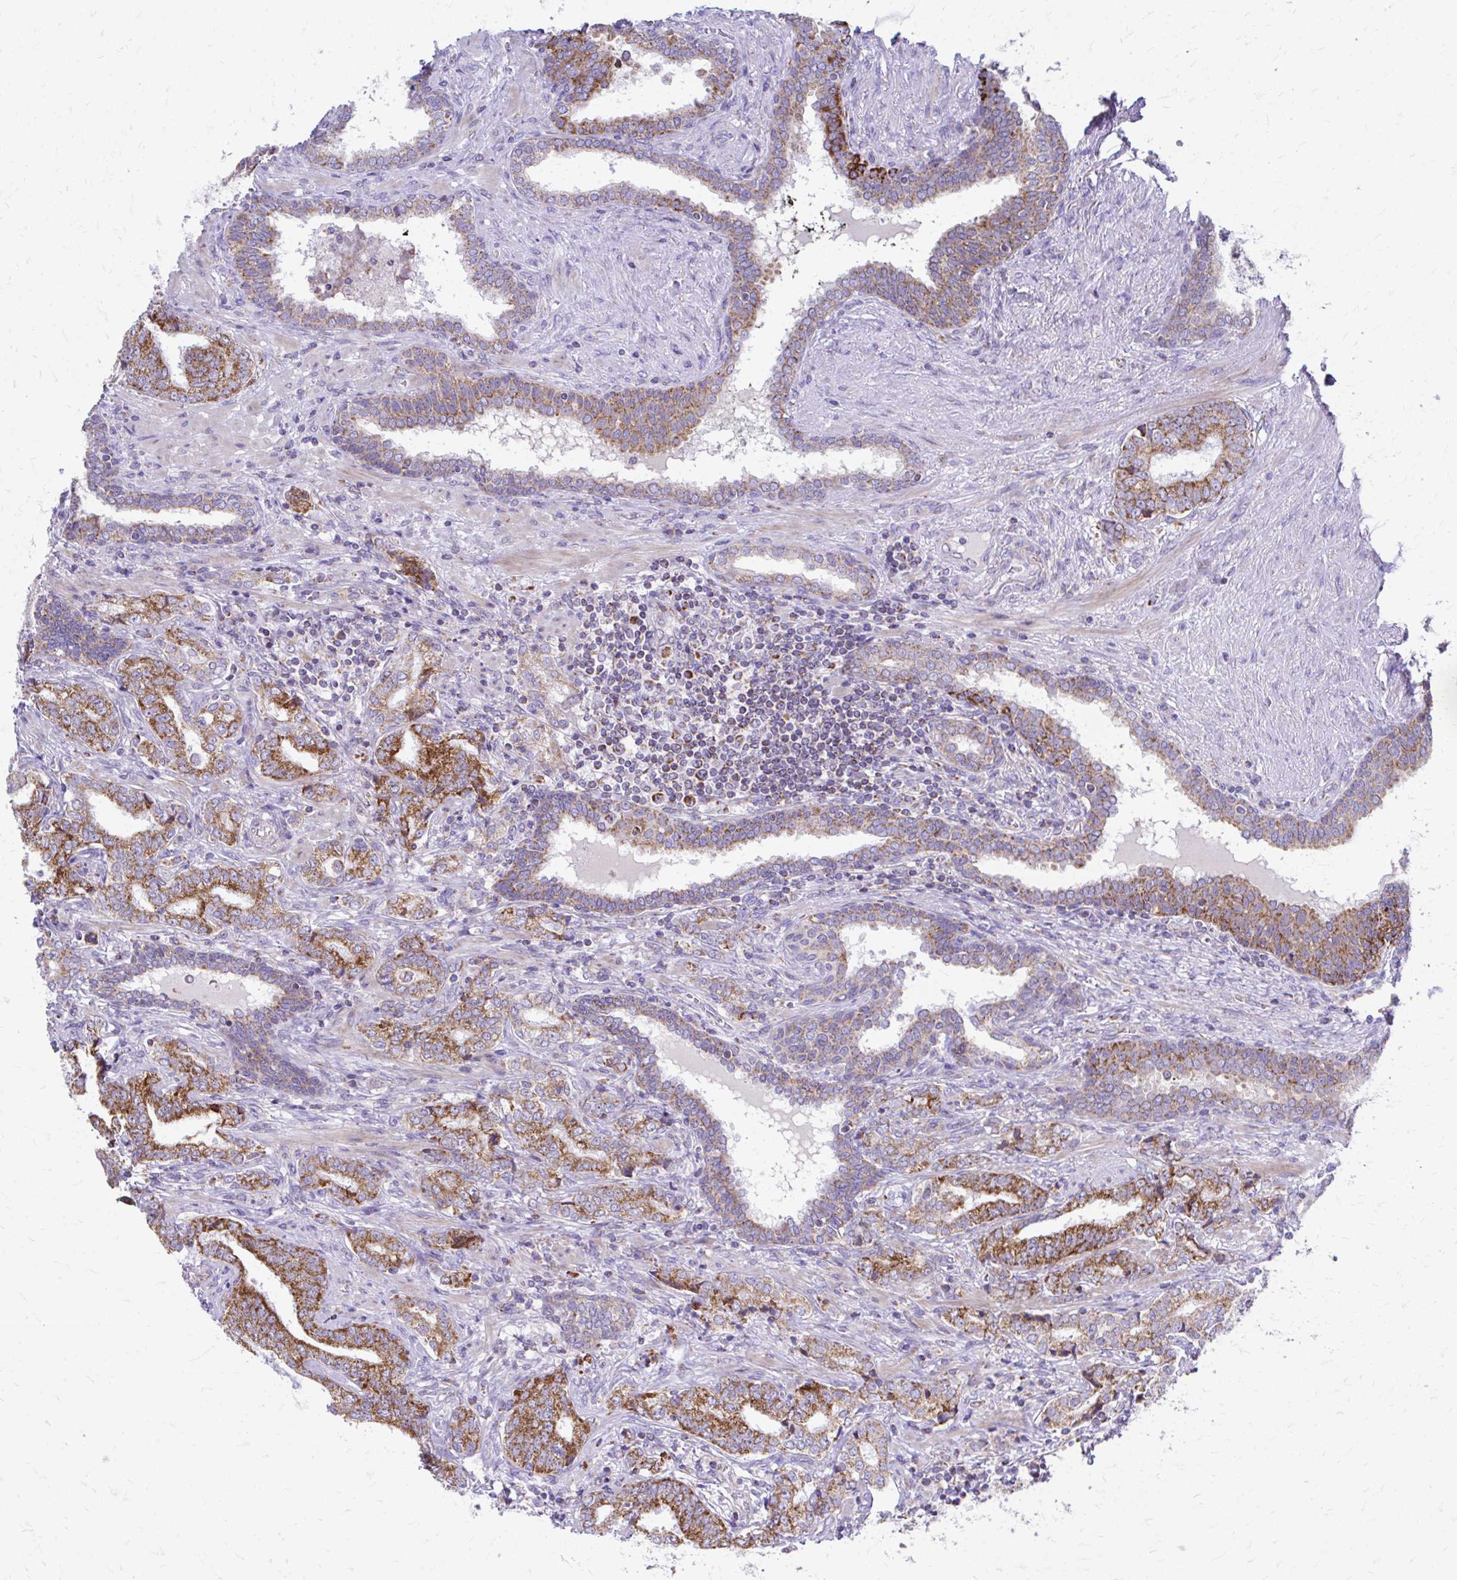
{"staining": {"intensity": "strong", "quantity": ">75%", "location": "cytoplasmic/membranous"}, "tissue": "prostate cancer", "cell_type": "Tumor cells", "image_type": "cancer", "snomed": [{"axis": "morphology", "description": "Adenocarcinoma, High grade"}, {"axis": "topography", "description": "Prostate"}], "caption": "A micrograph showing strong cytoplasmic/membranous expression in approximately >75% of tumor cells in prostate high-grade adenocarcinoma, as visualized by brown immunohistochemical staining.", "gene": "MRPL19", "patient": {"sex": "male", "age": 72}}